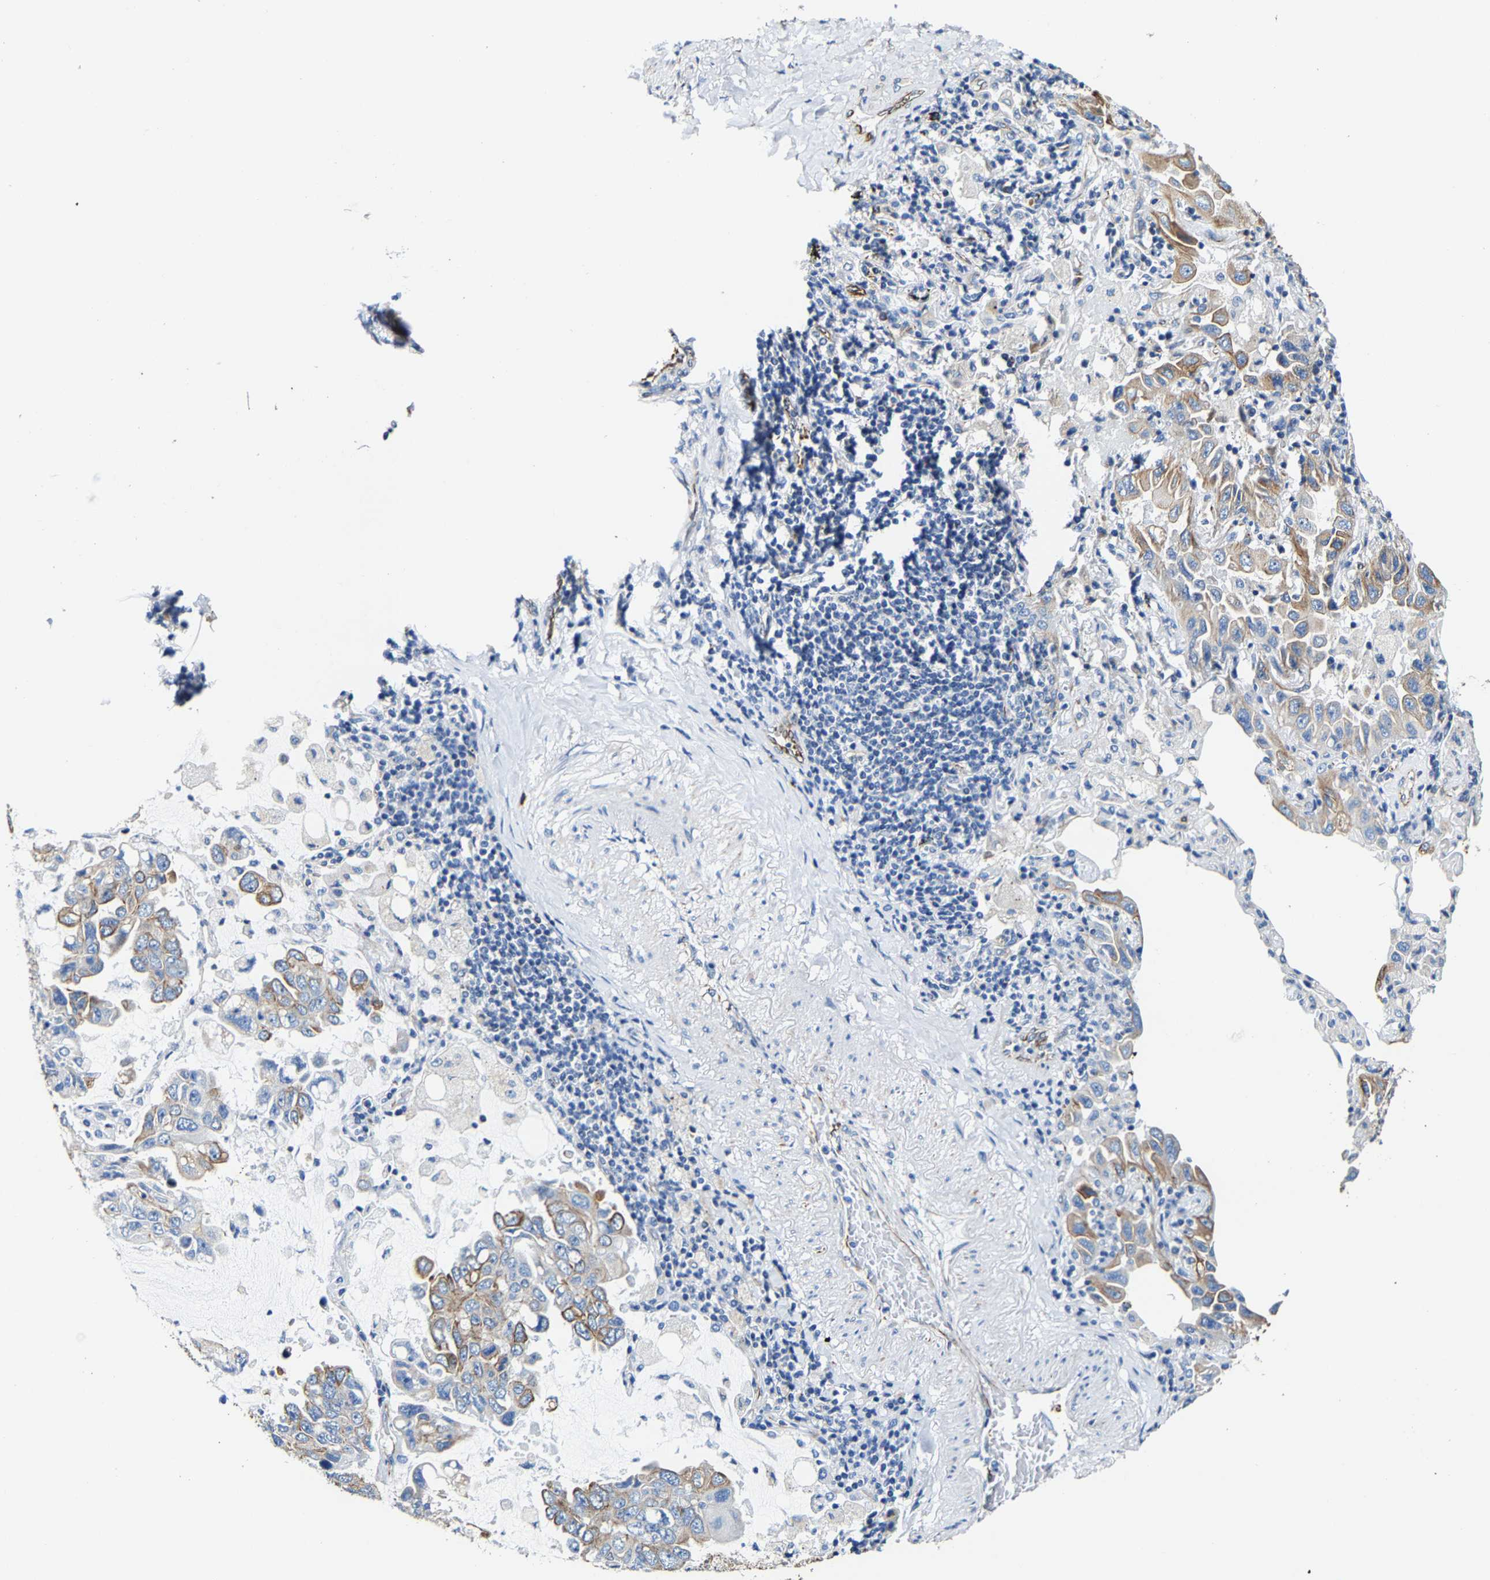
{"staining": {"intensity": "moderate", "quantity": "<25%", "location": "cytoplasmic/membranous"}, "tissue": "lung cancer", "cell_type": "Tumor cells", "image_type": "cancer", "snomed": [{"axis": "morphology", "description": "Adenocarcinoma, NOS"}, {"axis": "topography", "description": "Lung"}], "caption": "DAB (3,3'-diaminobenzidine) immunohistochemical staining of lung adenocarcinoma displays moderate cytoplasmic/membranous protein expression in about <25% of tumor cells.", "gene": "MMEL1", "patient": {"sex": "male", "age": 64}}